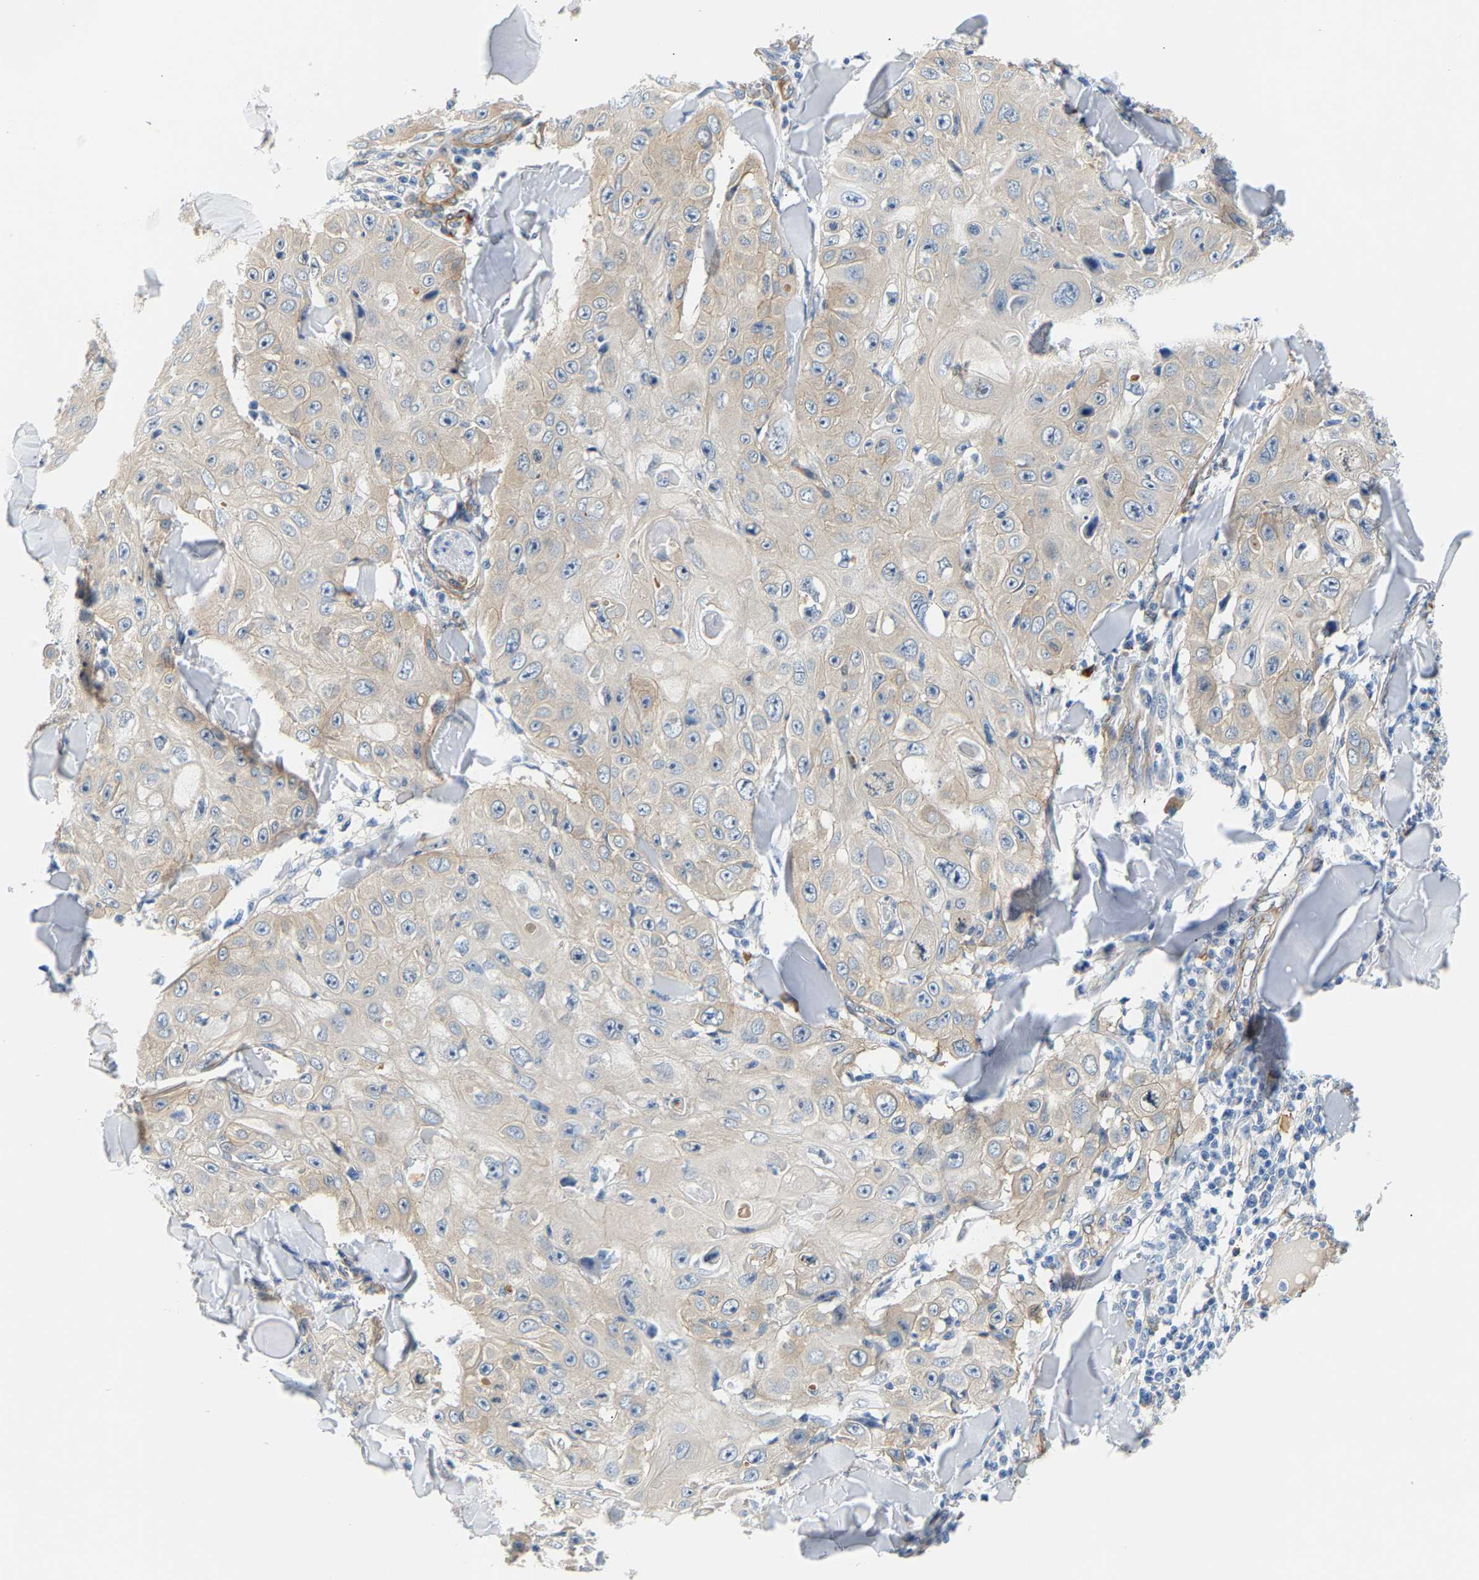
{"staining": {"intensity": "negative", "quantity": "none", "location": "none"}, "tissue": "skin cancer", "cell_type": "Tumor cells", "image_type": "cancer", "snomed": [{"axis": "morphology", "description": "Squamous cell carcinoma, NOS"}, {"axis": "topography", "description": "Skin"}], "caption": "Skin cancer (squamous cell carcinoma) was stained to show a protein in brown. There is no significant staining in tumor cells. The staining was performed using DAB to visualize the protein expression in brown, while the nuclei were stained in blue with hematoxylin (Magnification: 20x).", "gene": "PAWR", "patient": {"sex": "male", "age": 86}}